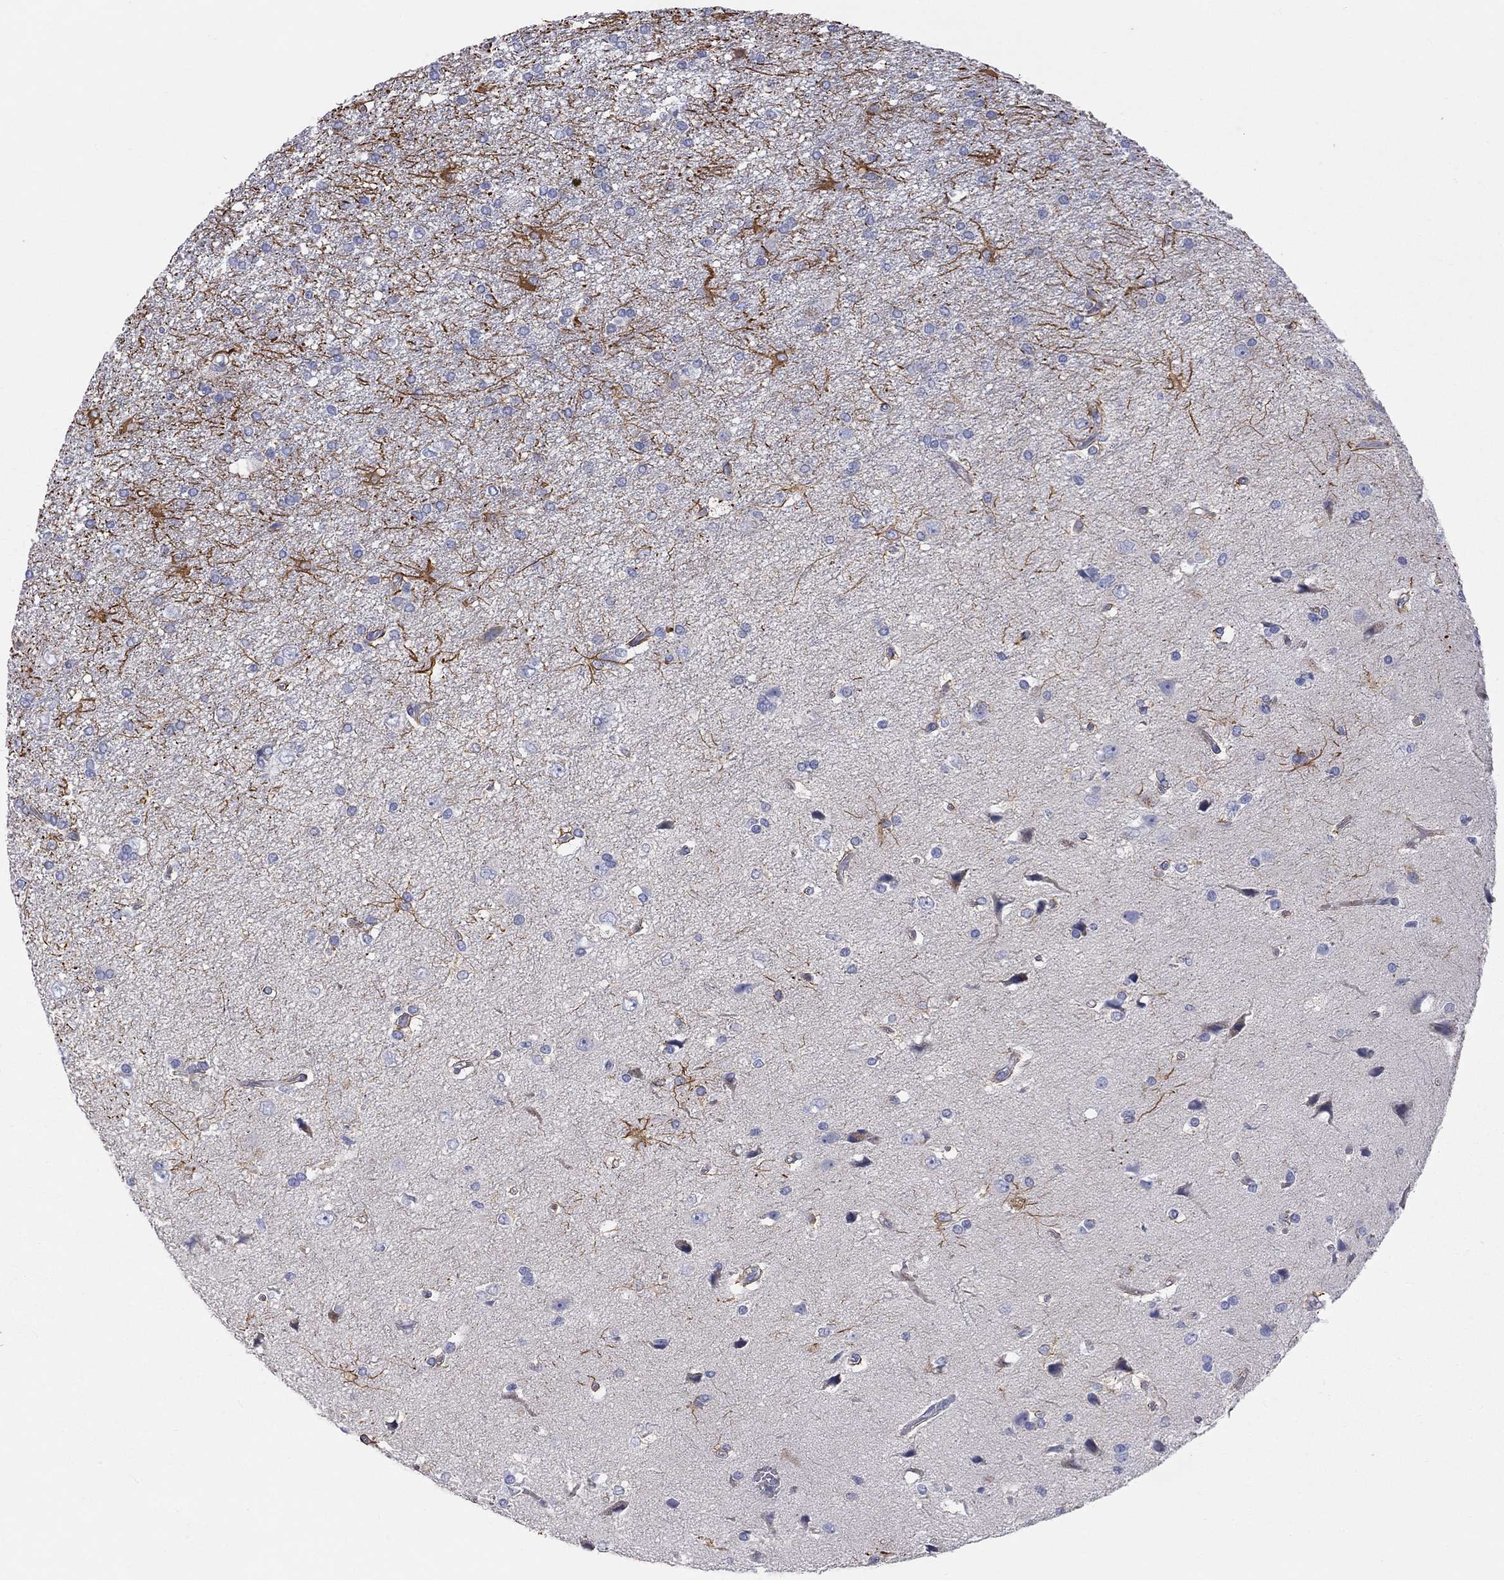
{"staining": {"intensity": "negative", "quantity": "none", "location": "none"}, "tissue": "glioma", "cell_type": "Tumor cells", "image_type": "cancer", "snomed": [{"axis": "morphology", "description": "Glioma, malignant, High grade"}, {"axis": "topography", "description": "Brain"}], "caption": "The immunohistochemistry (IHC) micrograph has no significant expression in tumor cells of malignant glioma (high-grade) tissue. (DAB (3,3'-diaminobenzidine) immunohistochemistry (IHC) with hematoxylin counter stain).", "gene": "PCDHGC5", "patient": {"sex": "female", "age": 63}}